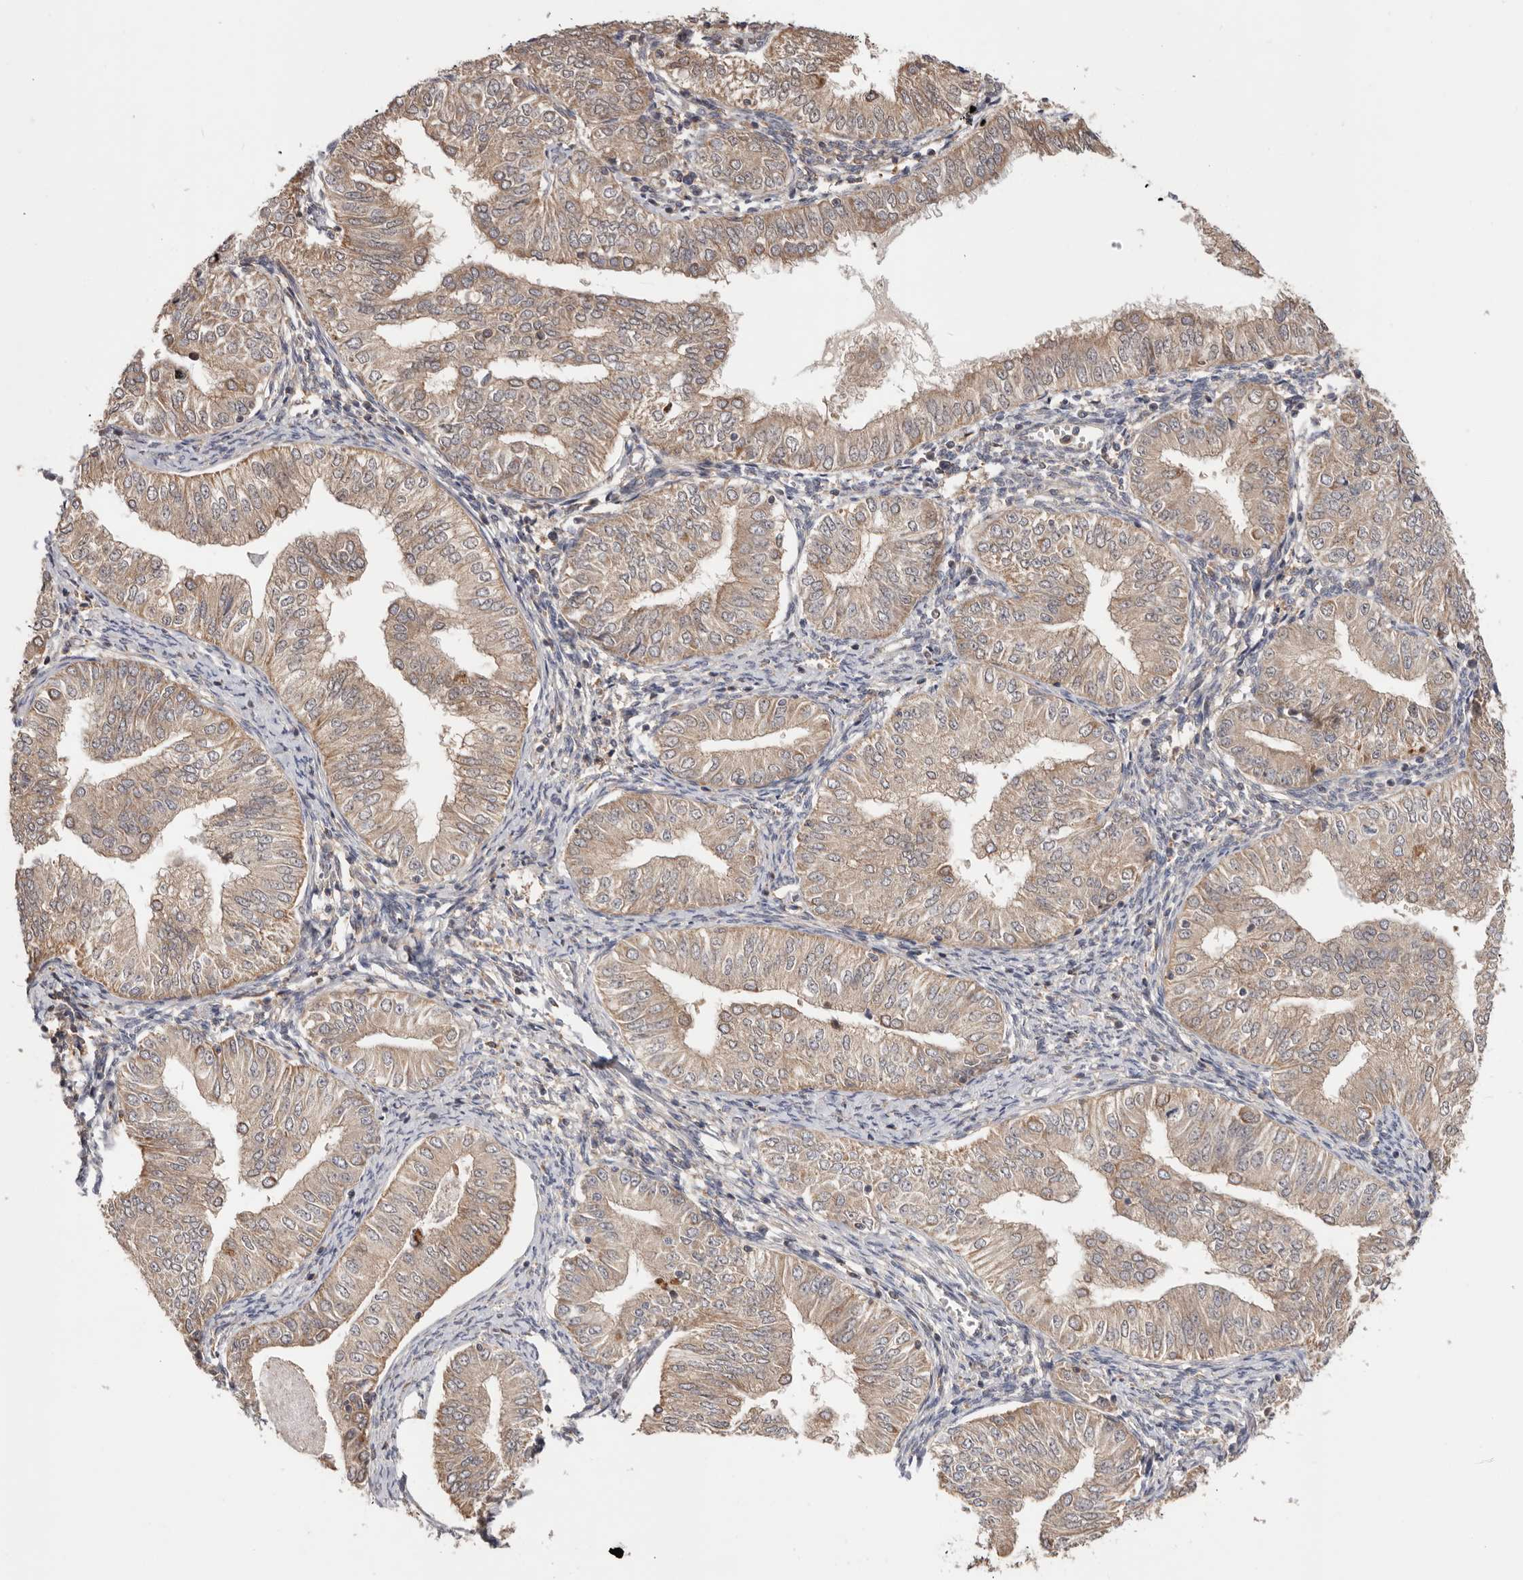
{"staining": {"intensity": "weak", "quantity": ">75%", "location": "cytoplasmic/membranous"}, "tissue": "endometrial cancer", "cell_type": "Tumor cells", "image_type": "cancer", "snomed": [{"axis": "morphology", "description": "Normal tissue, NOS"}, {"axis": "morphology", "description": "Adenocarcinoma, NOS"}, {"axis": "topography", "description": "Endometrium"}], "caption": "A brown stain highlights weak cytoplasmic/membranous positivity of a protein in human endometrial cancer (adenocarcinoma) tumor cells.", "gene": "LRP6", "patient": {"sex": "female", "age": 53}}